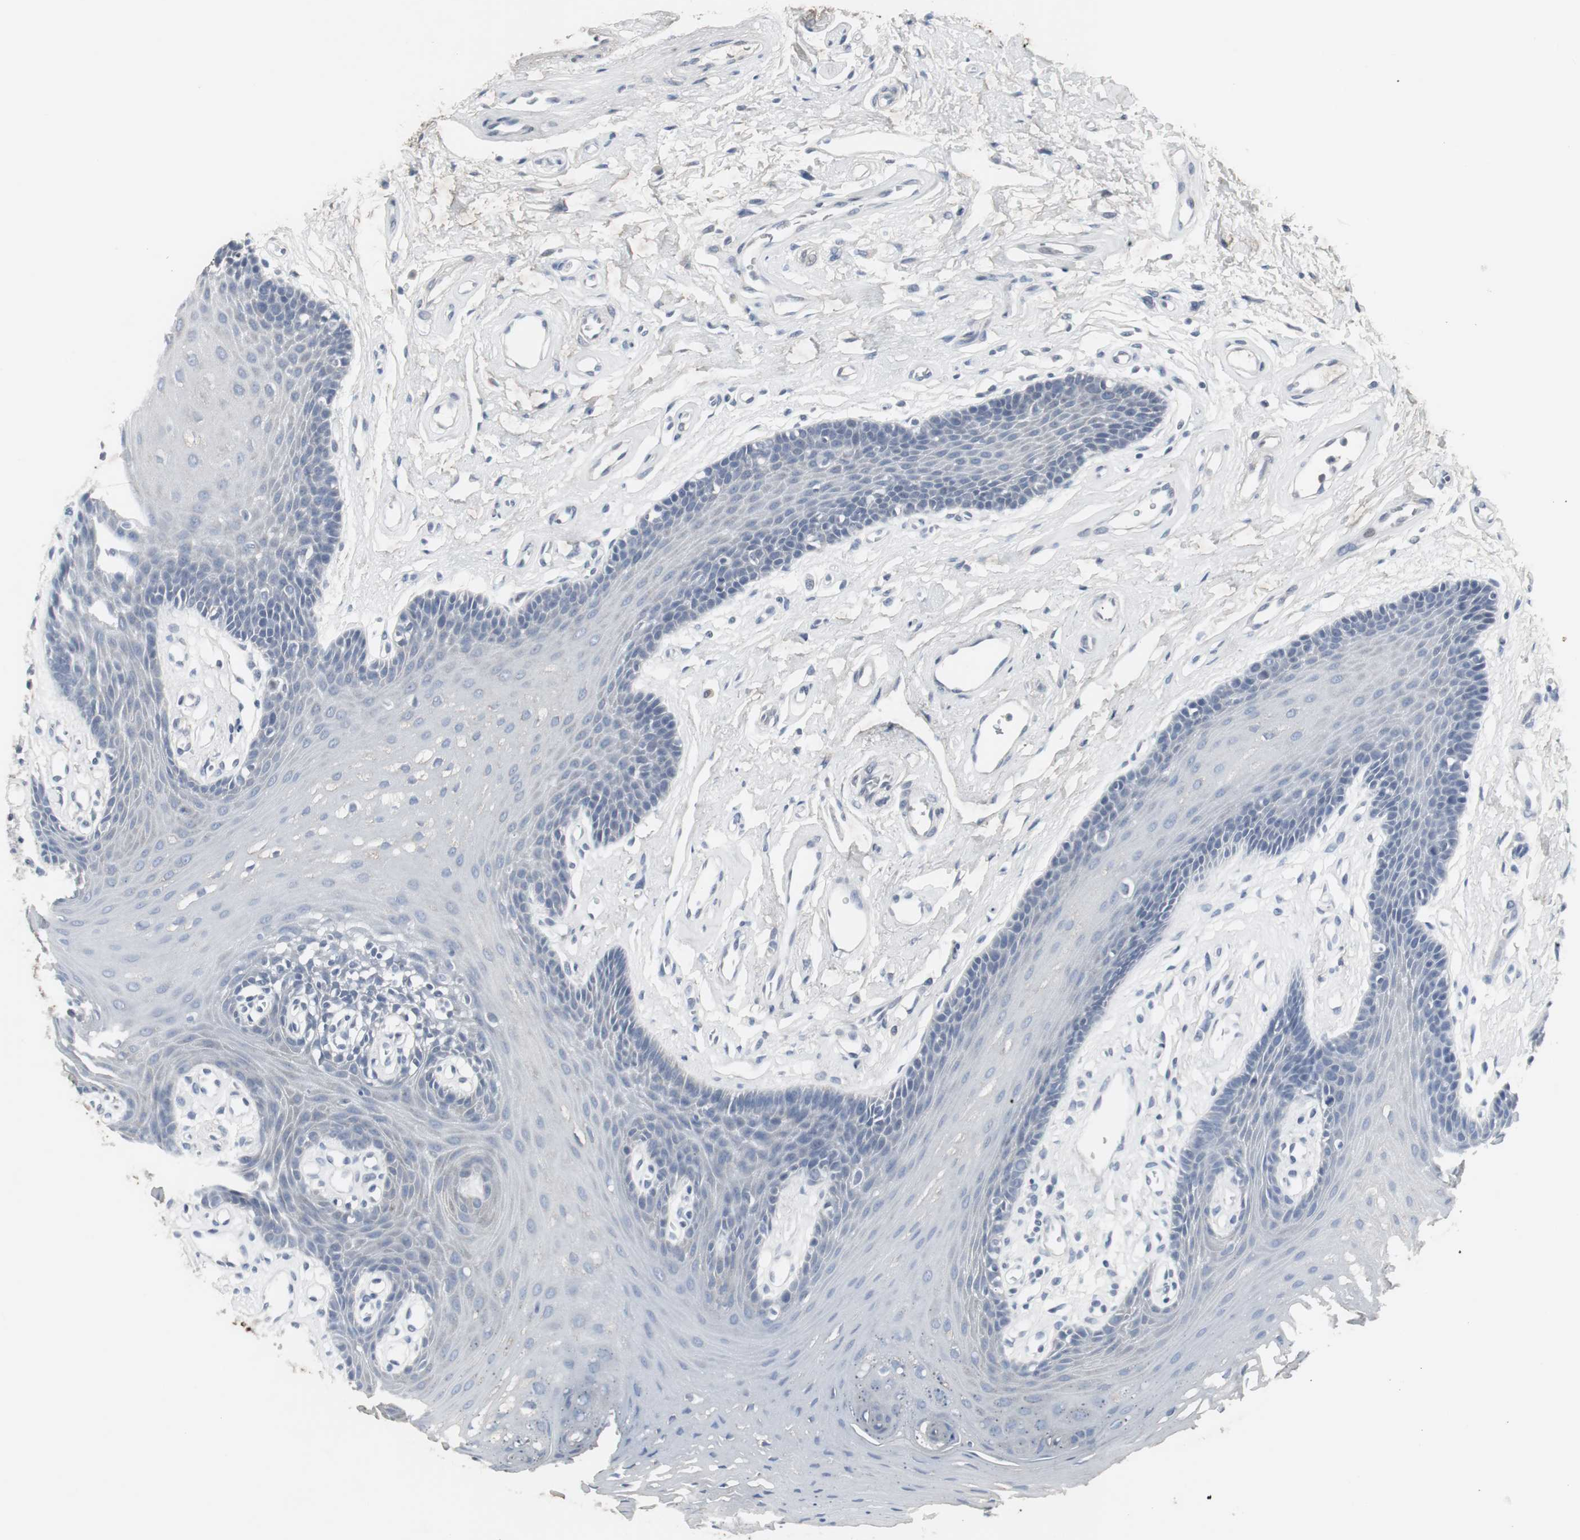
{"staining": {"intensity": "negative", "quantity": "none", "location": "none"}, "tissue": "oral mucosa", "cell_type": "Squamous epithelial cells", "image_type": "normal", "snomed": [{"axis": "morphology", "description": "Normal tissue, NOS"}, {"axis": "topography", "description": "Oral tissue"}], "caption": "An image of human oral mucosa is negative for staining in squamous epithelial cells. The staining is performed using DAB brown chromogen with nuclei counter-stained in using hematoxylin.", "gene": "ACAA1", "patient": {"sex": "male", "age": 62}}